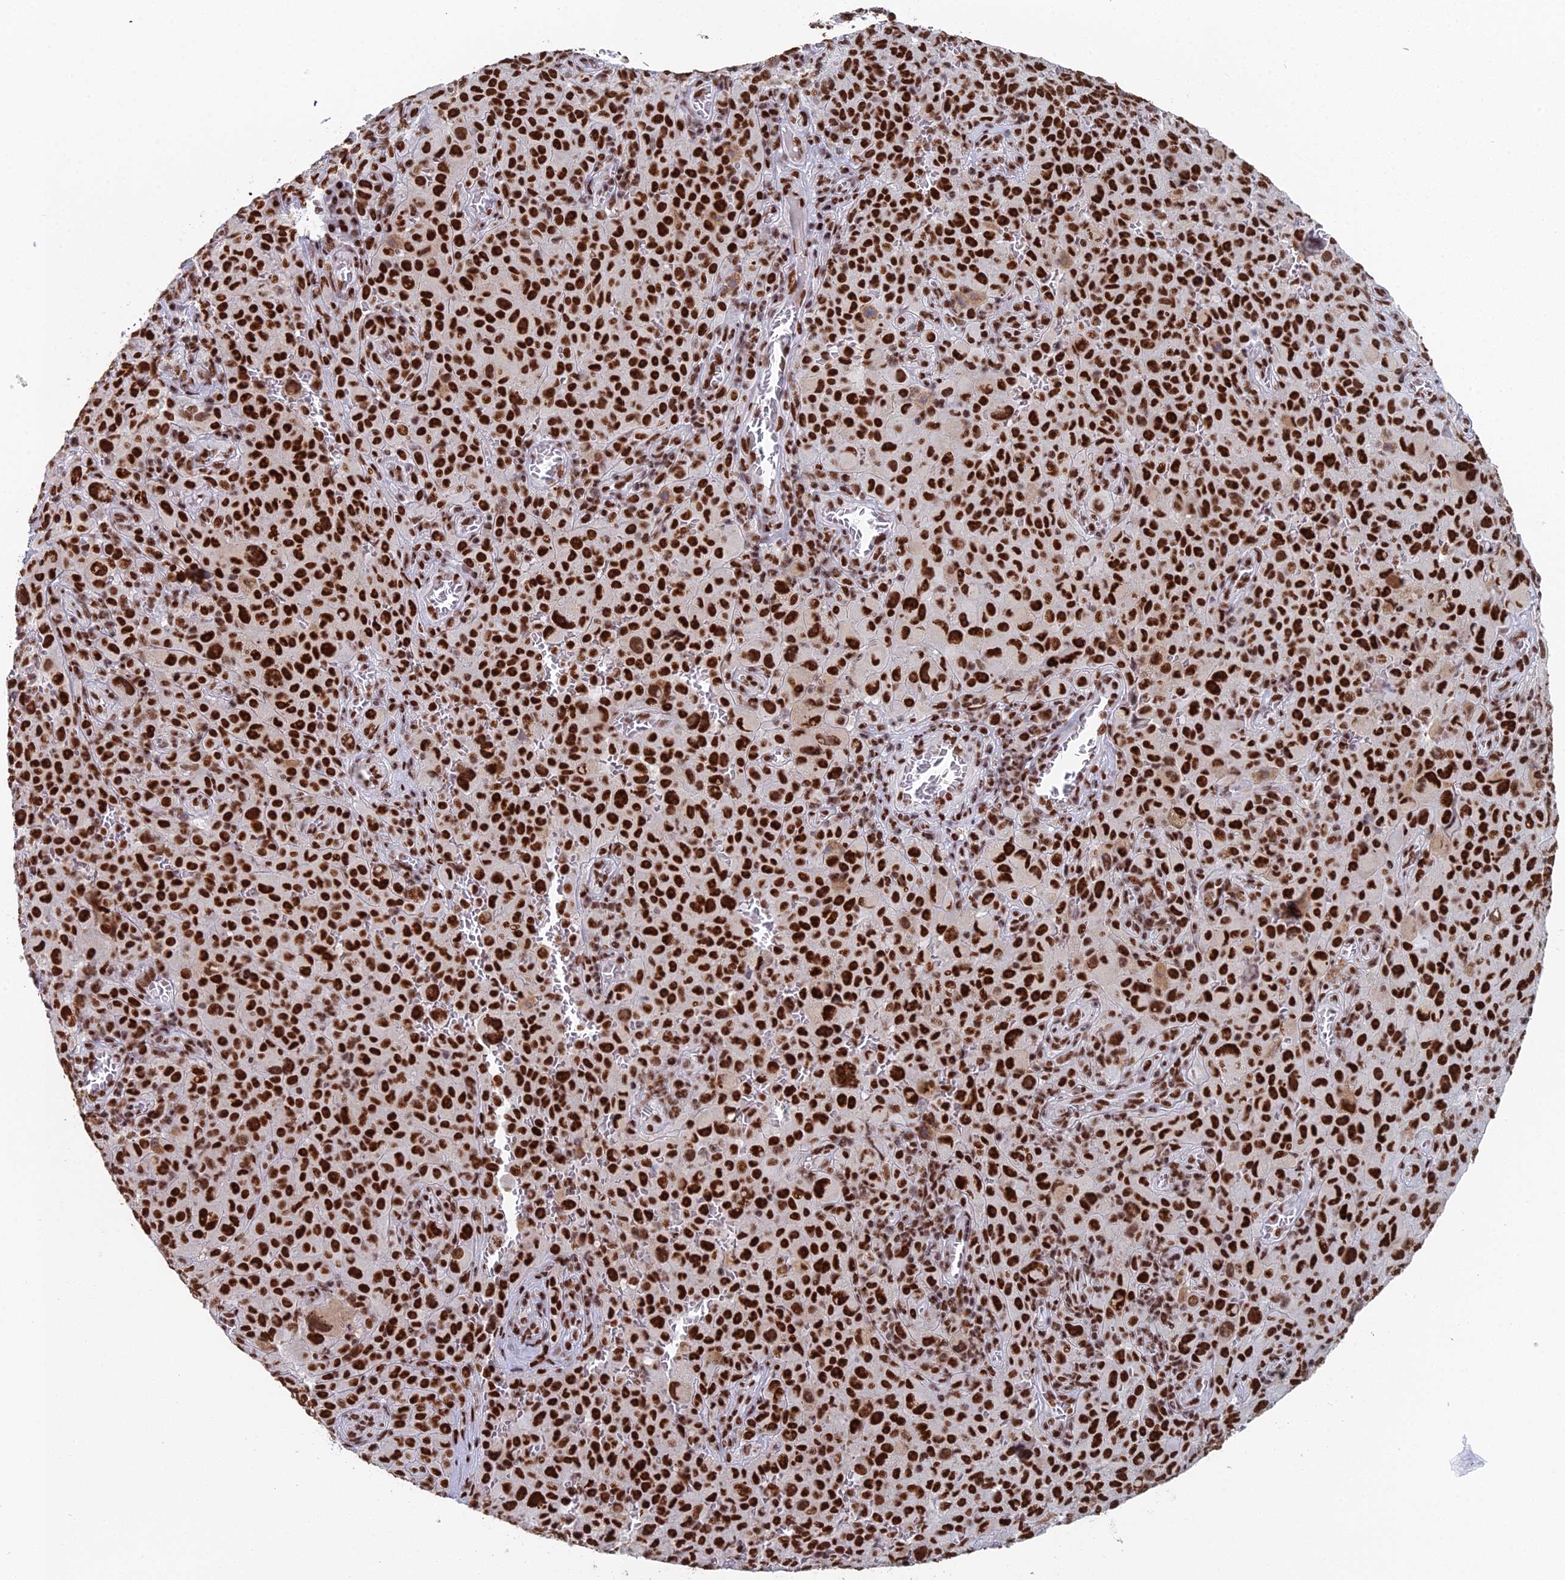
{"staining": {"intensity": "strong", "quantity": ">75%", "location": "nuclear"}, "tissue": "melanoma", "cell_type": "Tumor cells", "image_type": "cancer", "snomed": [{"axis": "morphology", "description": "Malignant melanoma, NOS"}, {"axis": "topography", "description": "Skin"}], "caption": "Melanoma tissue exhibits strong nuclear positivity in approximately >75% of tumor cells", "gene": "SF3B3", "patient": {"sex": "female", "age": 82}}